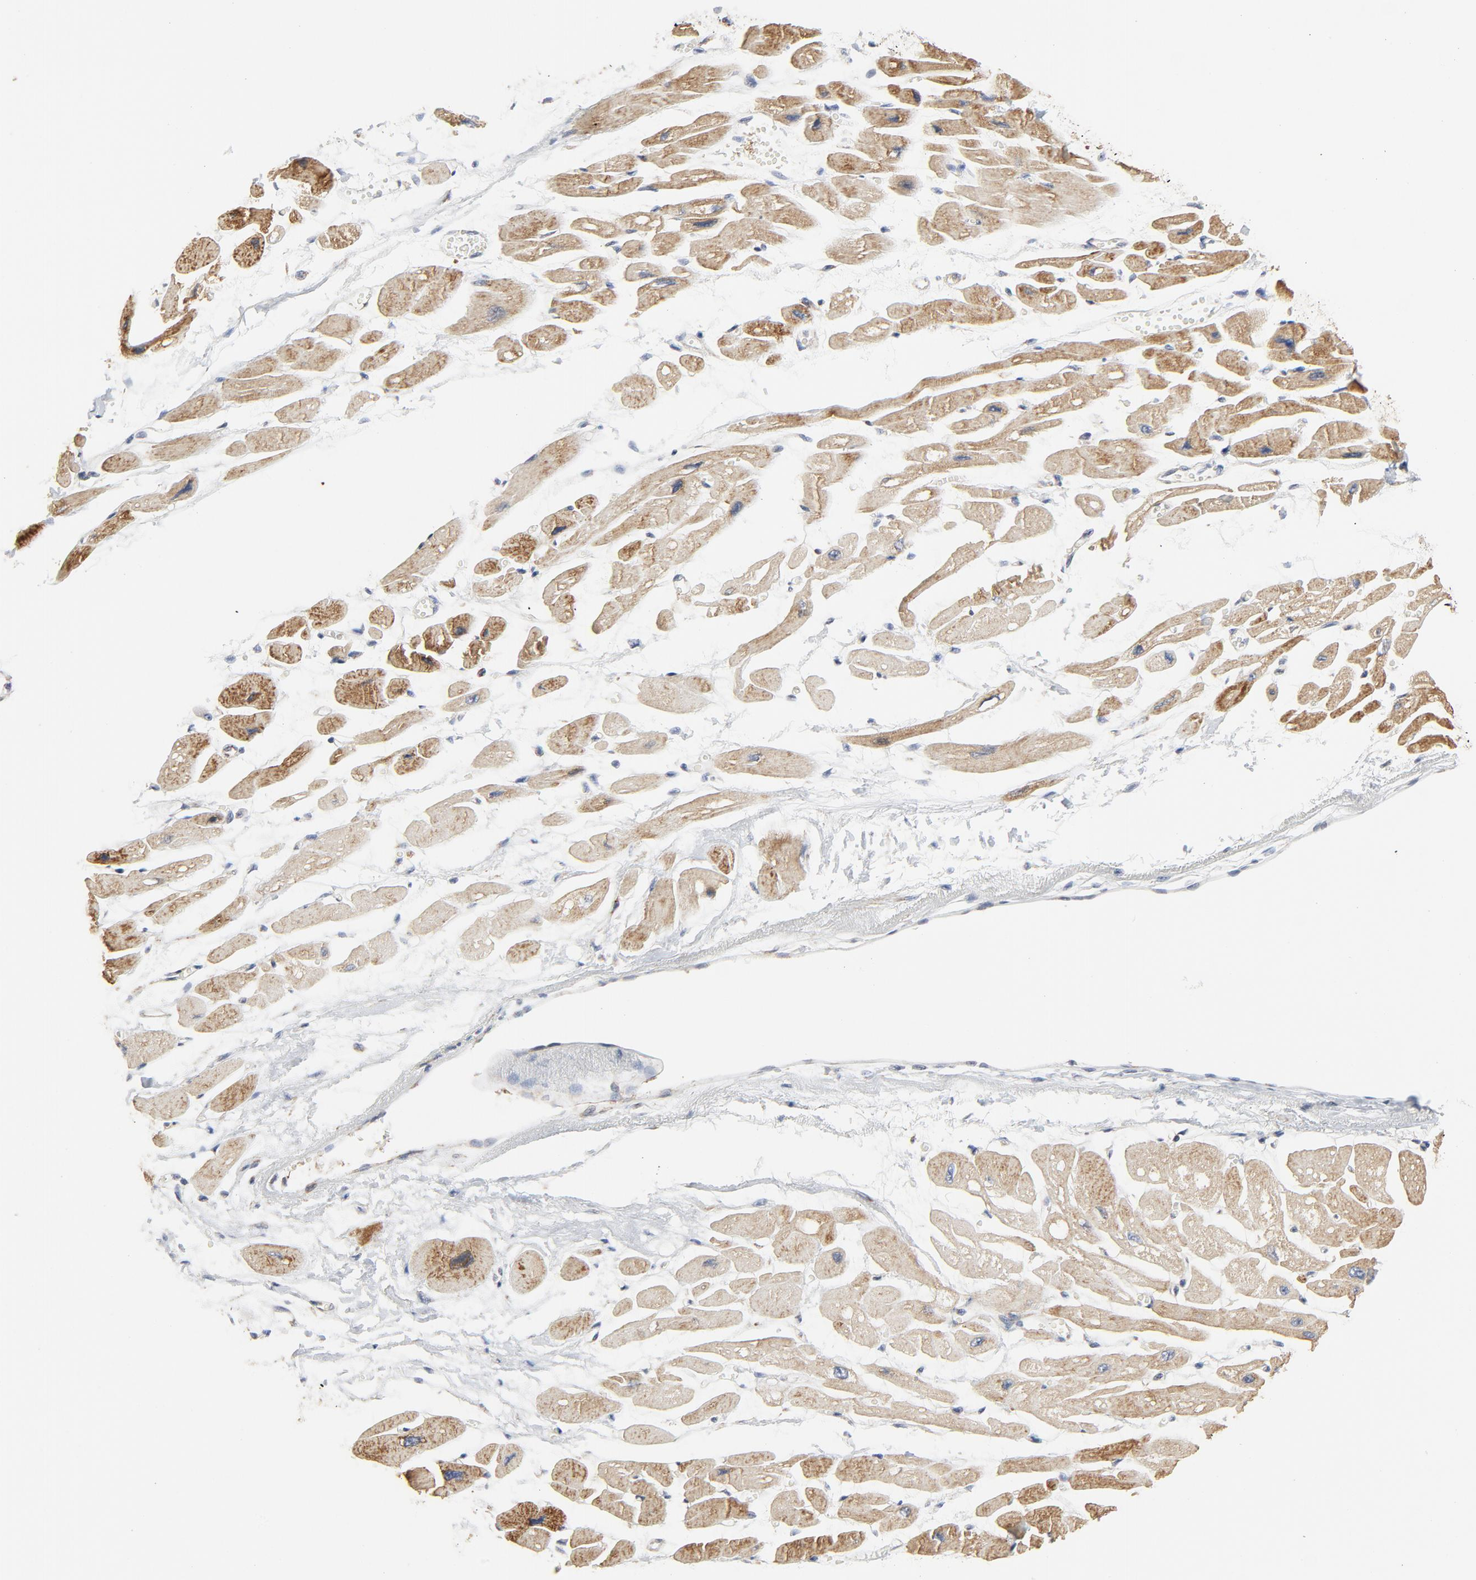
{"staining": {"intensity": "moderate", "quantity": ">75%", "location": "cytoplasmic/membranous"}, "tissue": "heart muscle", "cell_type": "Cardiomyocytes", "image_type": "normal", "snomed": [{"axis": "morphology", "description": "Normal tissue, NOS"}, {"axis": "topography", "description": "Heart"}], "caption": "Protein positivity by immunohistochemistry (IHC) shows moderate cytoplasmic/membranous staining in about >75% of cardiomyocytes in unremarkable heart muscle.", "gene": "C14orf119", "patient": {"sex": "female", "age": 54}}